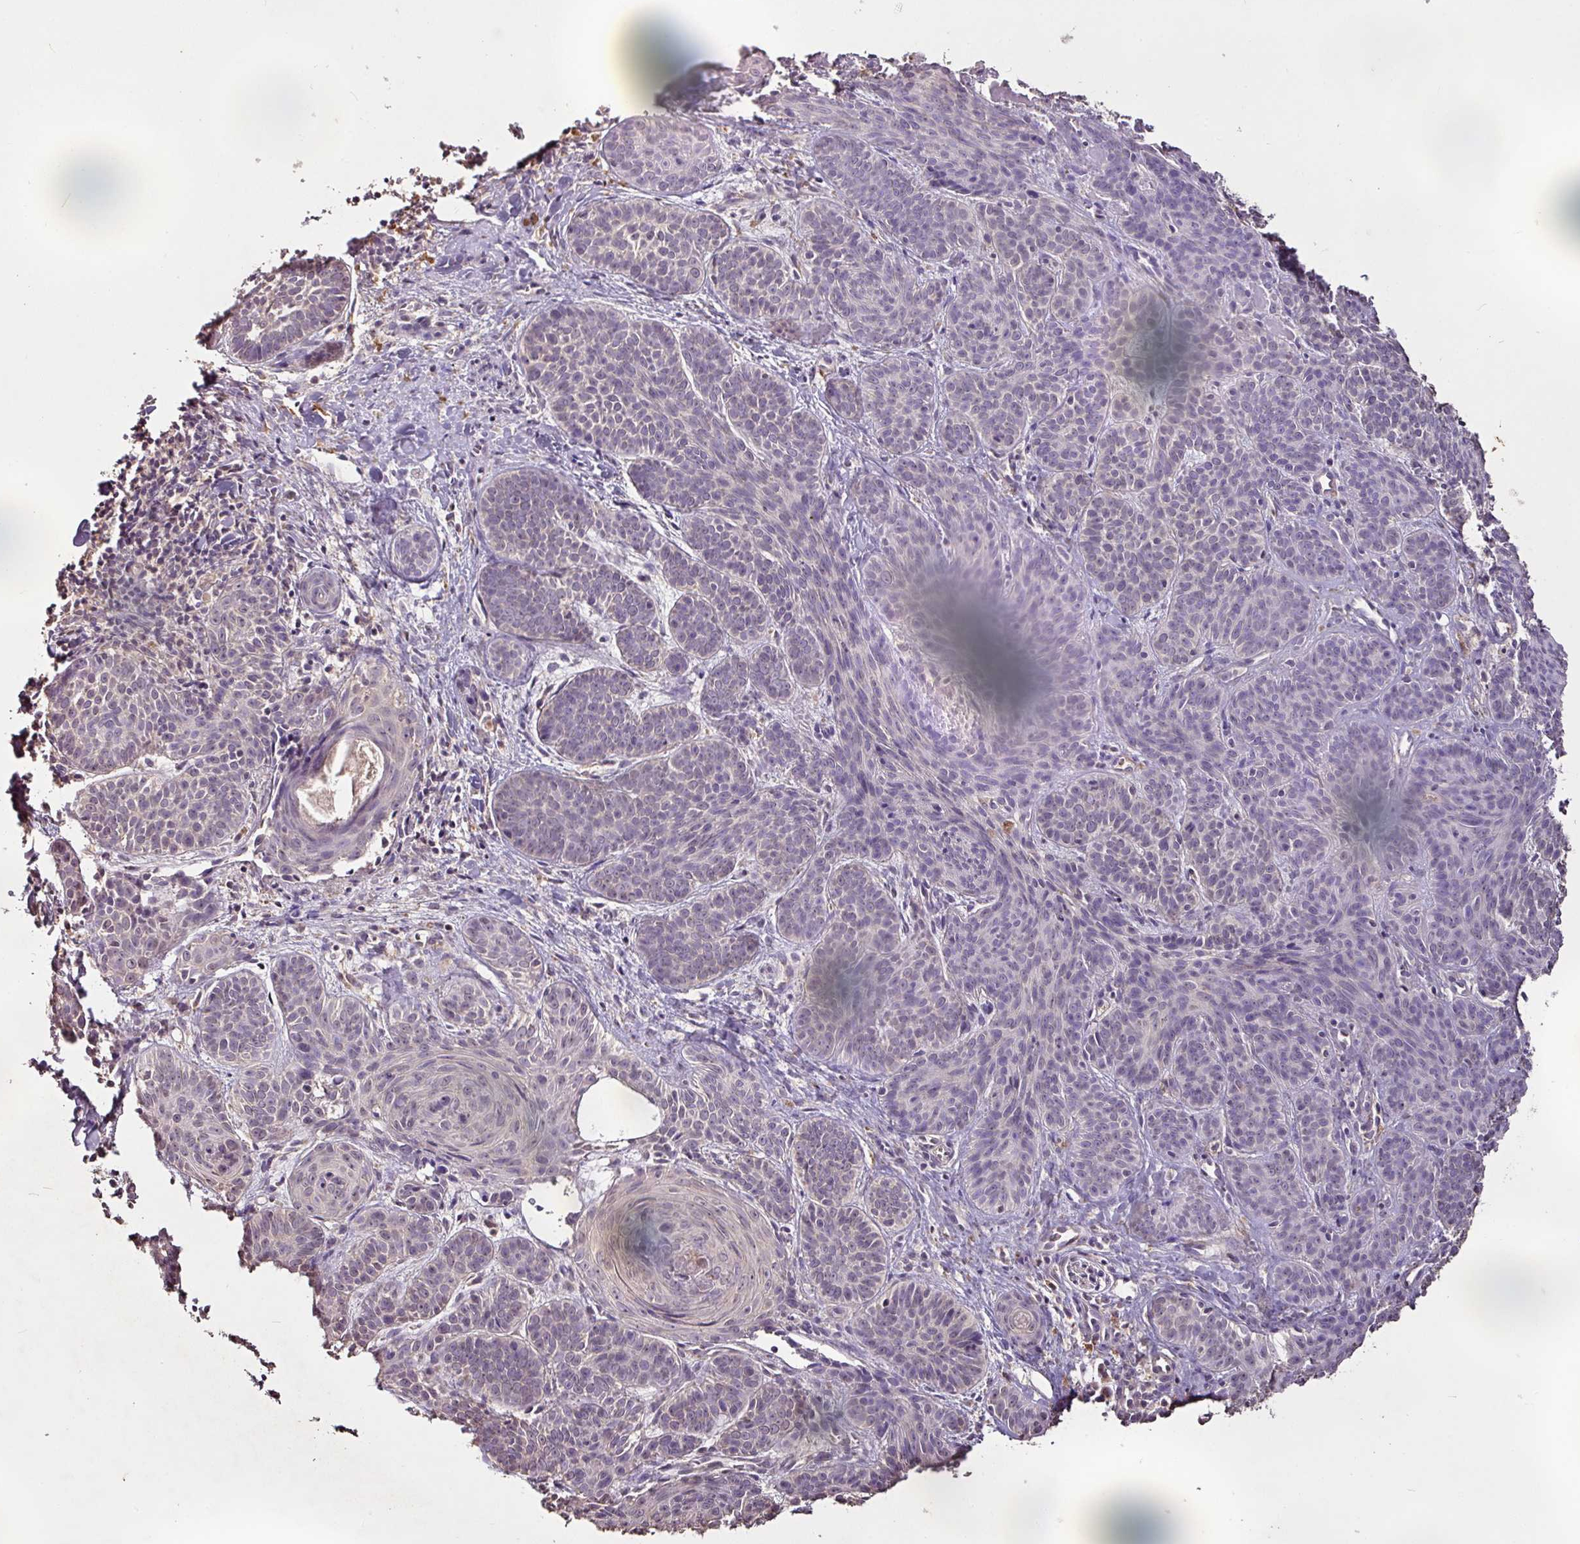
{"staining": {"intensity": "negative", "quantity": "none", "location": "none"}, "tissue": "skin cancer", "cell_type": "Tumor cells", "image_type": "cancer", "snomed": [{"axis": "morphology", "description": "Basal cell carcinoma"}, {"axis": "topography", "description": "Skin"}], "caption": "This is a photomicrograph of immunohistochemistry (IHC) staining of skin cancer, which shows no positivity in tumor cells. (DAB IHC with hematoxylin counter stain).", "gene": "RPL38", "patient": {"sex": "male", "age": 85}}